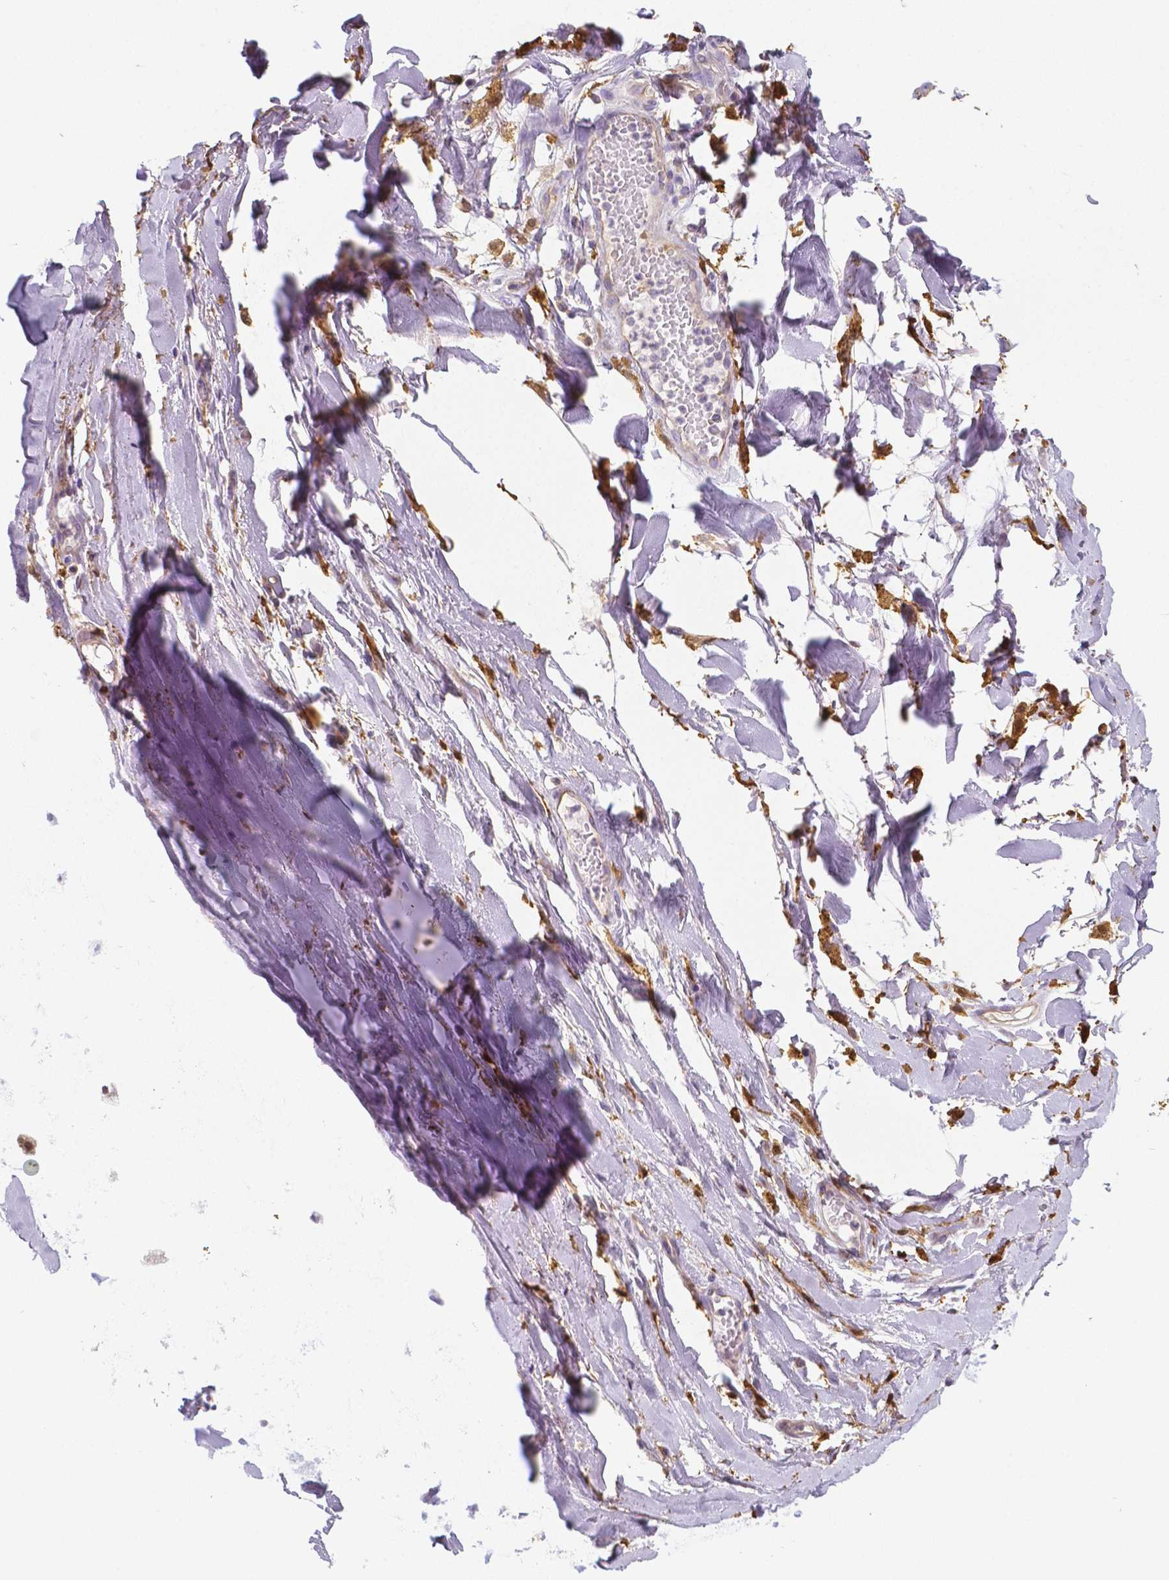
{"staining": {"intensity": "moderate", "quantity": "<25%", "location": "nuclear"}, "tissue": "soft tissue", "cell_type": "Chondrocytes", "image_type": "normal", "snomed": [{"axis": "morphology", "description": "Normal tissue, NOS"}, {"axis": "topography", "description": "Cartilage tissue"}, {"axis": "topography", "description": "Nasopharynx"}, {"axis": "topography", "description": "Thyroid gland"}], "caption": "A low amount of moderate nuclear positivity is seen in about <25% of chondrocytes in normal soft tissue.", "gene": "CRMP1", "patient": {"sex": "male", "age": 63}}